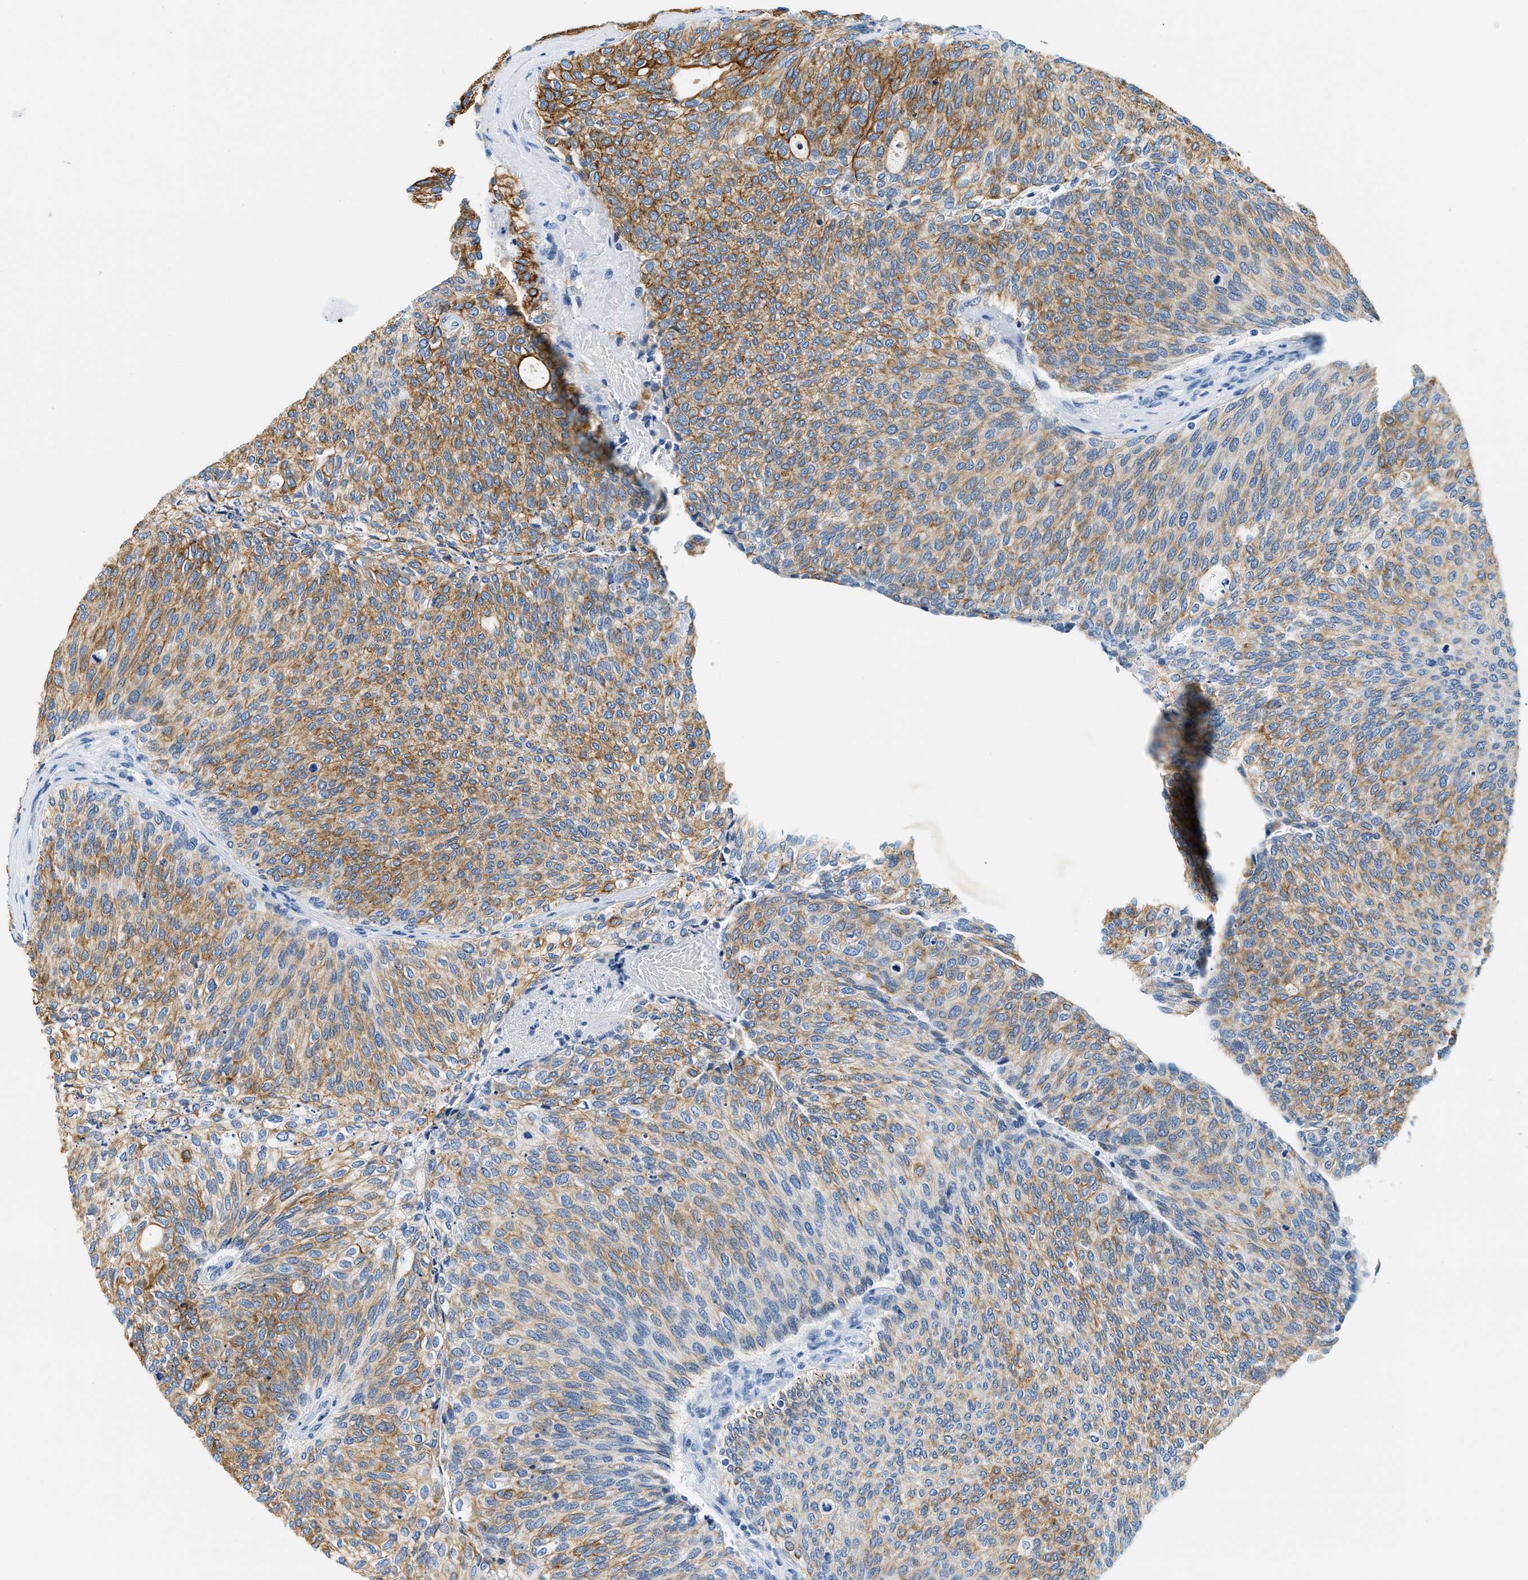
{"staining": {"intensity": "moderate", "quantity": ">75%", "location": "cytoplasmic/membranous"}, "tissue": "urothelial cancer", "cell_type": "Tumor cells", "image_type": "cancer", "snomed": [{"axis": "morphology", "description": "Urothelial carcinoma, Low grade"}, {"axis": "topography", "description": "Urinary bladder"}], "caption": "Urothelial cancer was stained to show a protein in brown. There is medium levels of moderate cytoplasmic/membranous staining in approximately >75% of tumor cells.", "gene": "STXBP2", "patient": {"sex": "female", "age": 79}}